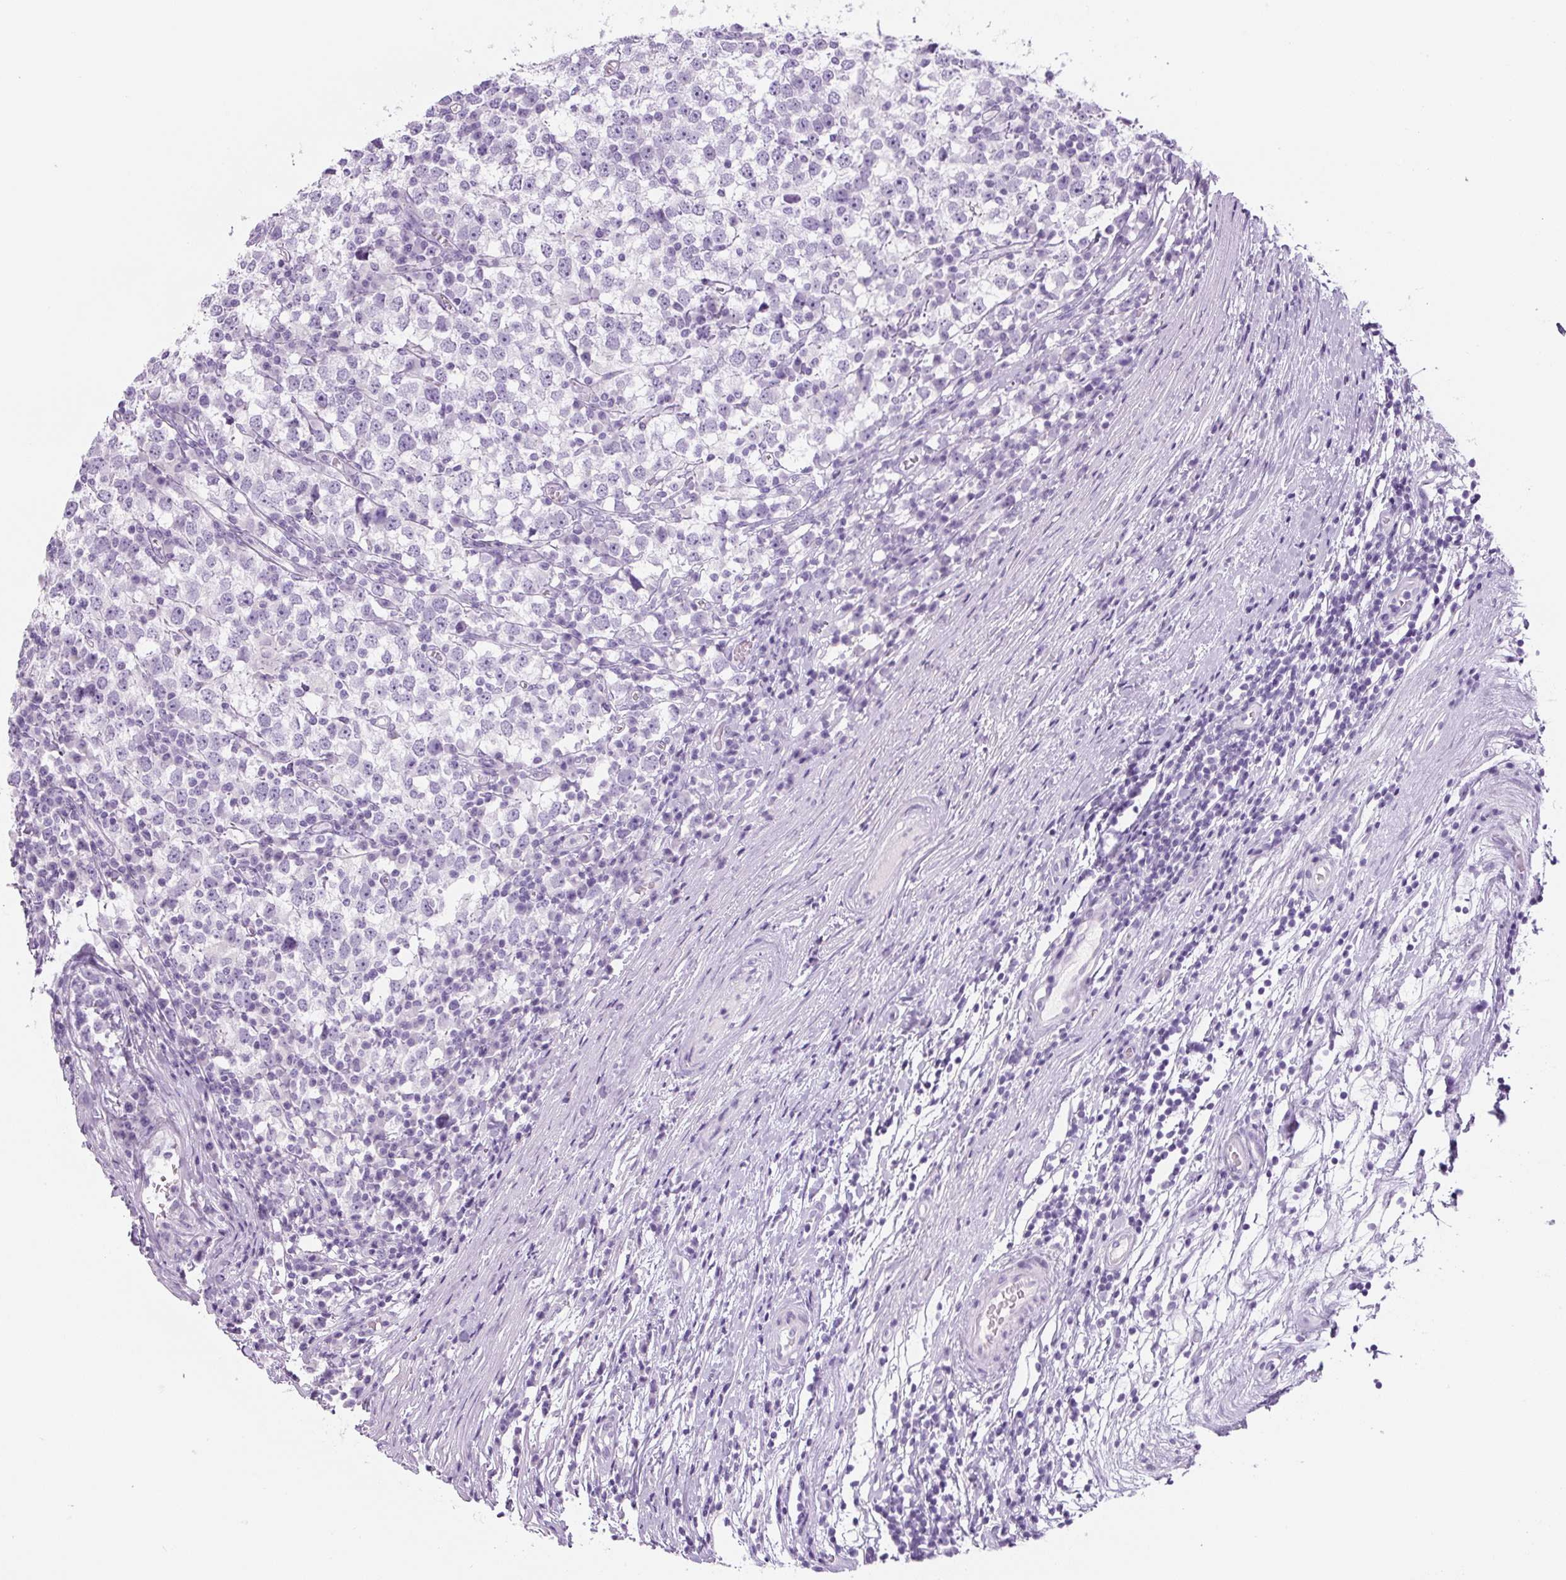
{"staining": {"intensity": "negative", "quantity": "none", "location": "none"}, "tissue": "testis cancer", "cell_type": "Tumor cells", "image_type": "cancer", "snomed": [{"axis": "morphology", "description": "Seminoma, NOS"}, {"axis": "topography", "description": "Testis"}], "caption": "This is a micrograph of IHC staining of testis cancer (seminoma), which shows no positivity in tumor cells. (Brightfield microscopy of DAB (3,3'-diaminobenzidine) immunohistochemistry (IHC) at high magnification).", "gene": "YIF1B", "patient": {"sex": "male", "age": 65}}